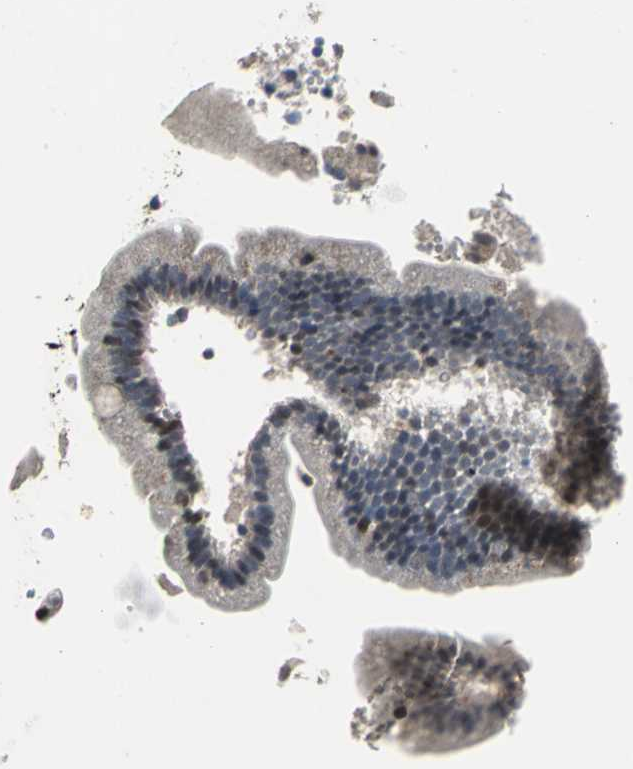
{"staining": {"intensity": "strong", "quantity": "<25%", "location": "cytoplasmic/membranous"}, "tissue": "duodenum", "cell_type": "Glandular cells", "image_type": "normal", "snomed": [{"axis": "morphology", "description": "Normal tissue, NOS"}, {"axis": "topography", "description": "Duodenum"}], "caption": "Immunohistochemical staining of benign human duodenum demonstrates strong cytoplasmic/membranous protein expression in about <25% of glandular cells. The protein is shown in brown color, while the nuclei are stained blue.", "gene": "JADE3", "patient": {"sex": "male", "age": 66}}